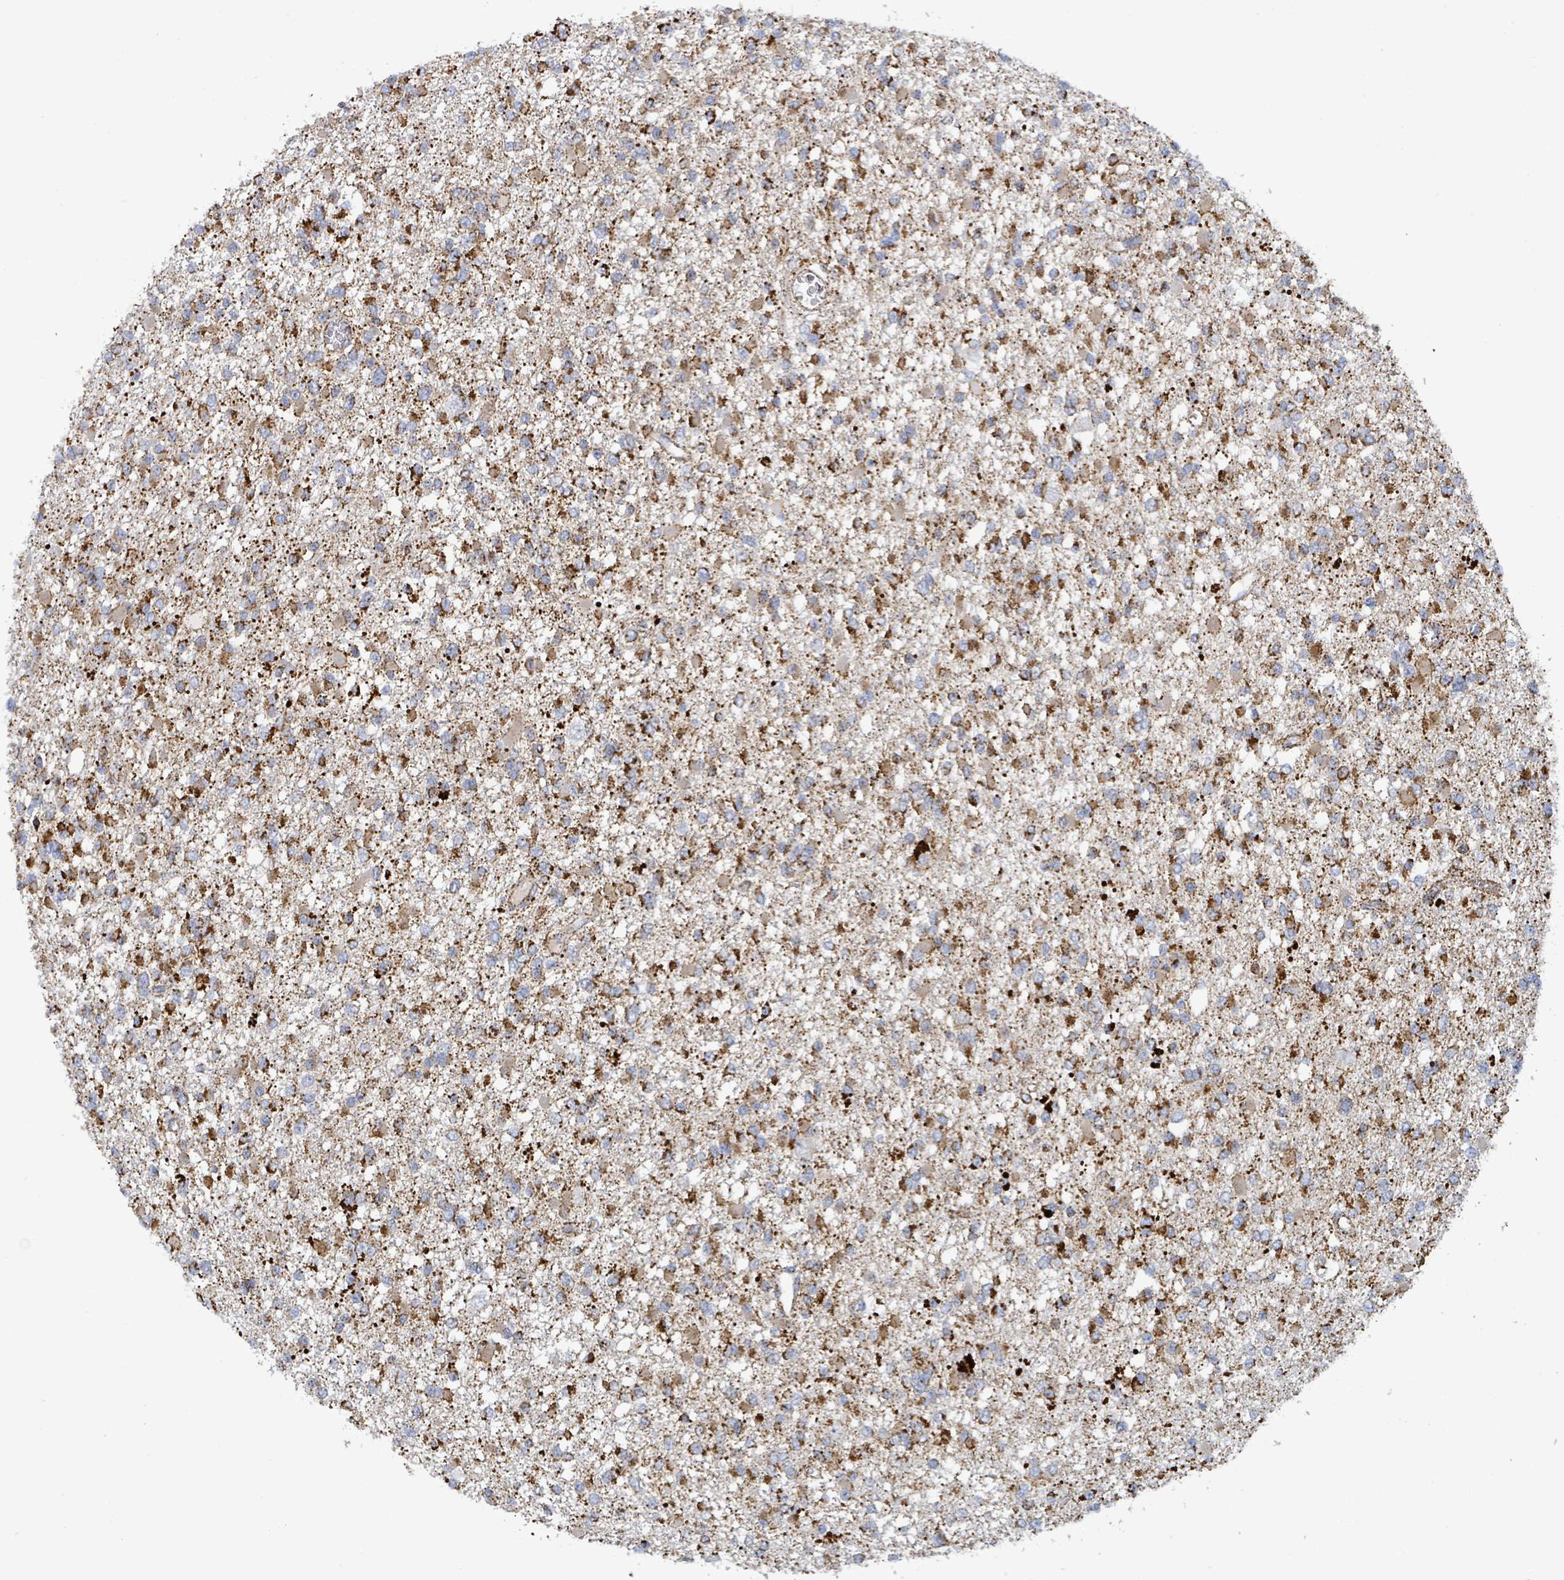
{"staining": {"intensity": "strong", "quantity": "25%-75%", "location": "cytoplasmic/membranous"}, "tissue": "glioma", "cell_type": "Tumor cells", "image_type": "cancer", "snomed": [{"axis": "morphology", "description": "Glioma, malignant, Low grade"}, {"axis": "topography", "description": "Brain"}], "caption": "Immunohistochemical staining of human malignant glioma (low-grade) displays high levels of strong cytoplasmic/membranous protein staining in approximately 25%-75% of tumor cells.", "gene": "SUCLG2", "patient": {"sex": "female", "age": 22}}